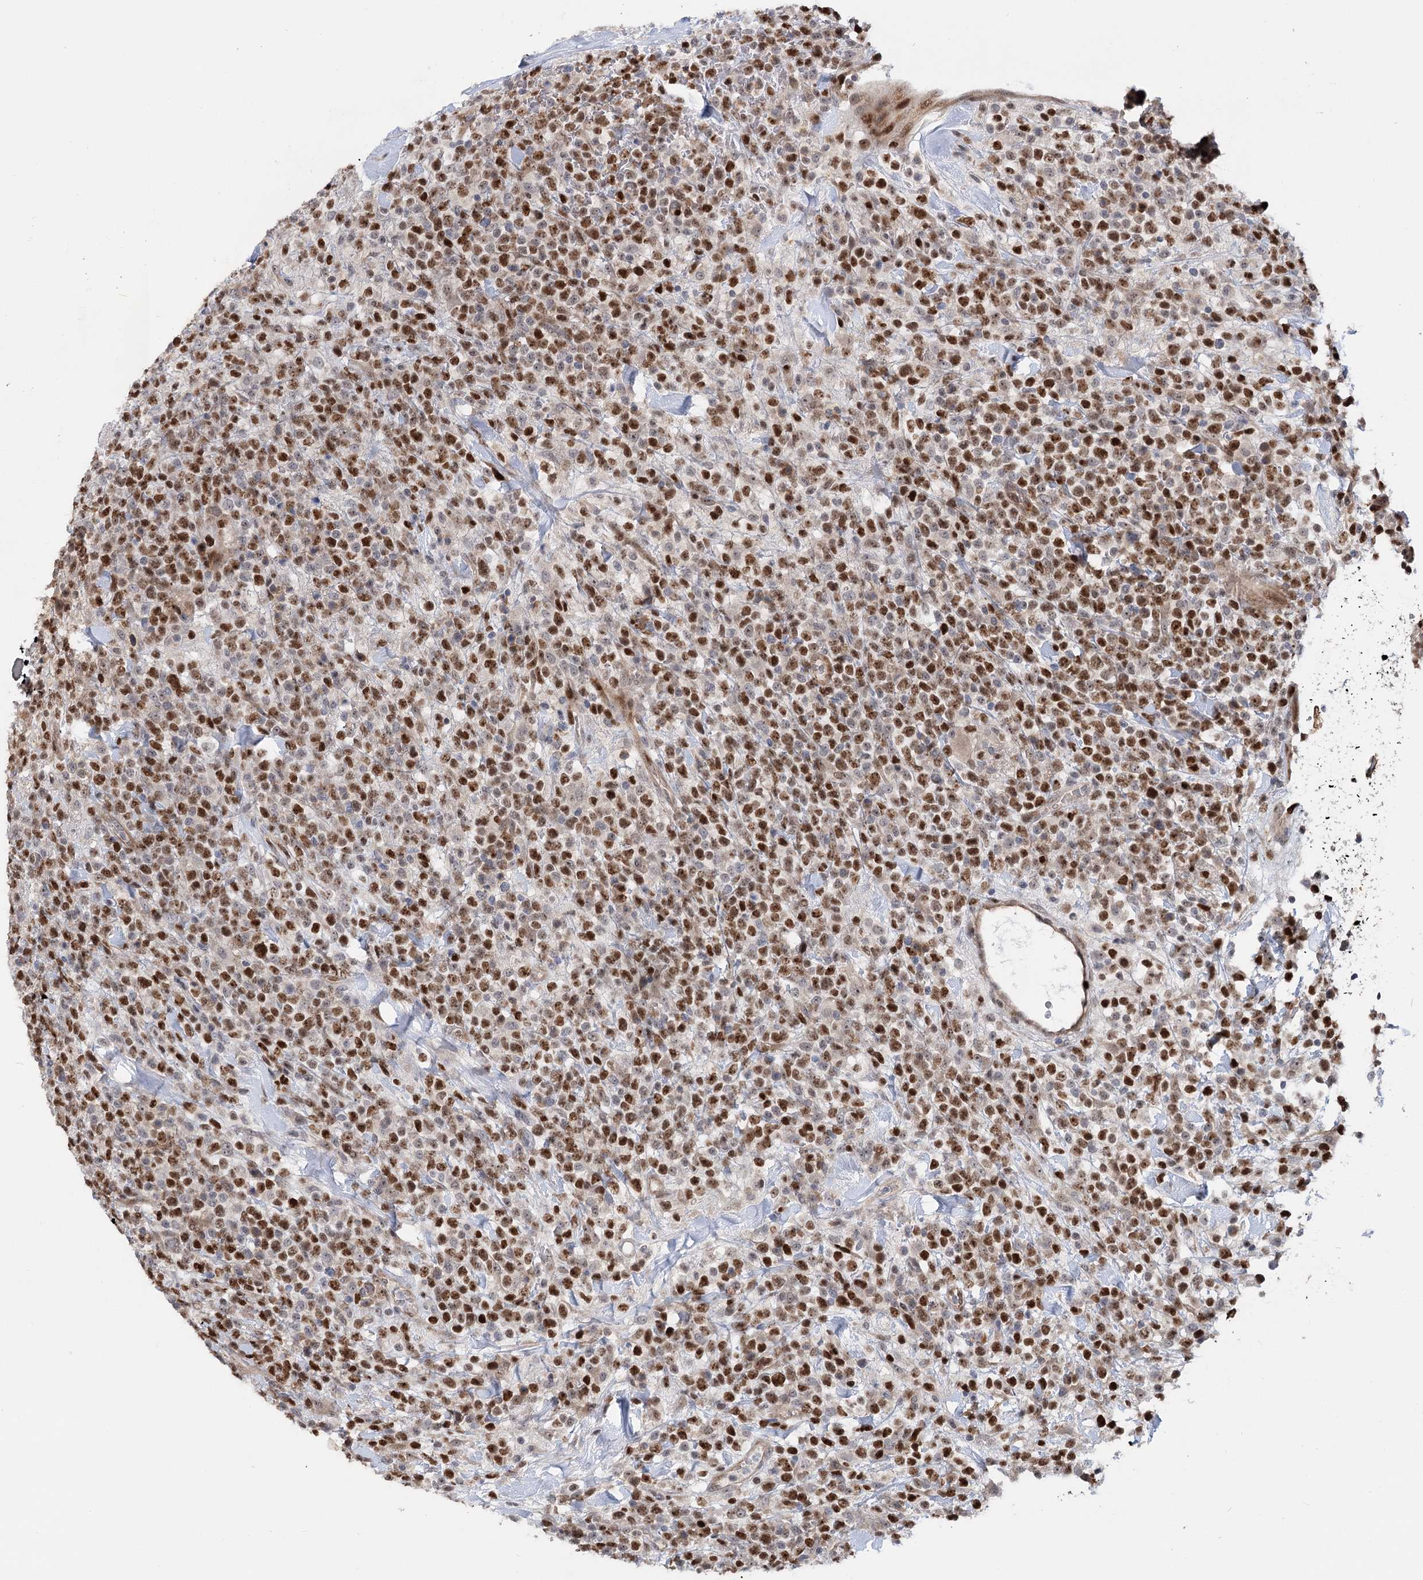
{"staining": {"intensity": "moderate", "quantity": "25%-75%", "location": "nuclear"}, "tissue": "lymphoma", "cell_type": "Tumor cells", "image_type": "cancer", "snomed": [{"axis": "morphology", "description": "Malignant lymphoma, non-Hodgkin's type, High grade"}, {"axis": "topography", "description": "Colon"}], "caption": "An image of human lymphoma stained for a protein shows moderate nuclear brown staining in tumor cells.", "gene": "PIK3C2A", "patient": {"sex": "female", "age": 53}}